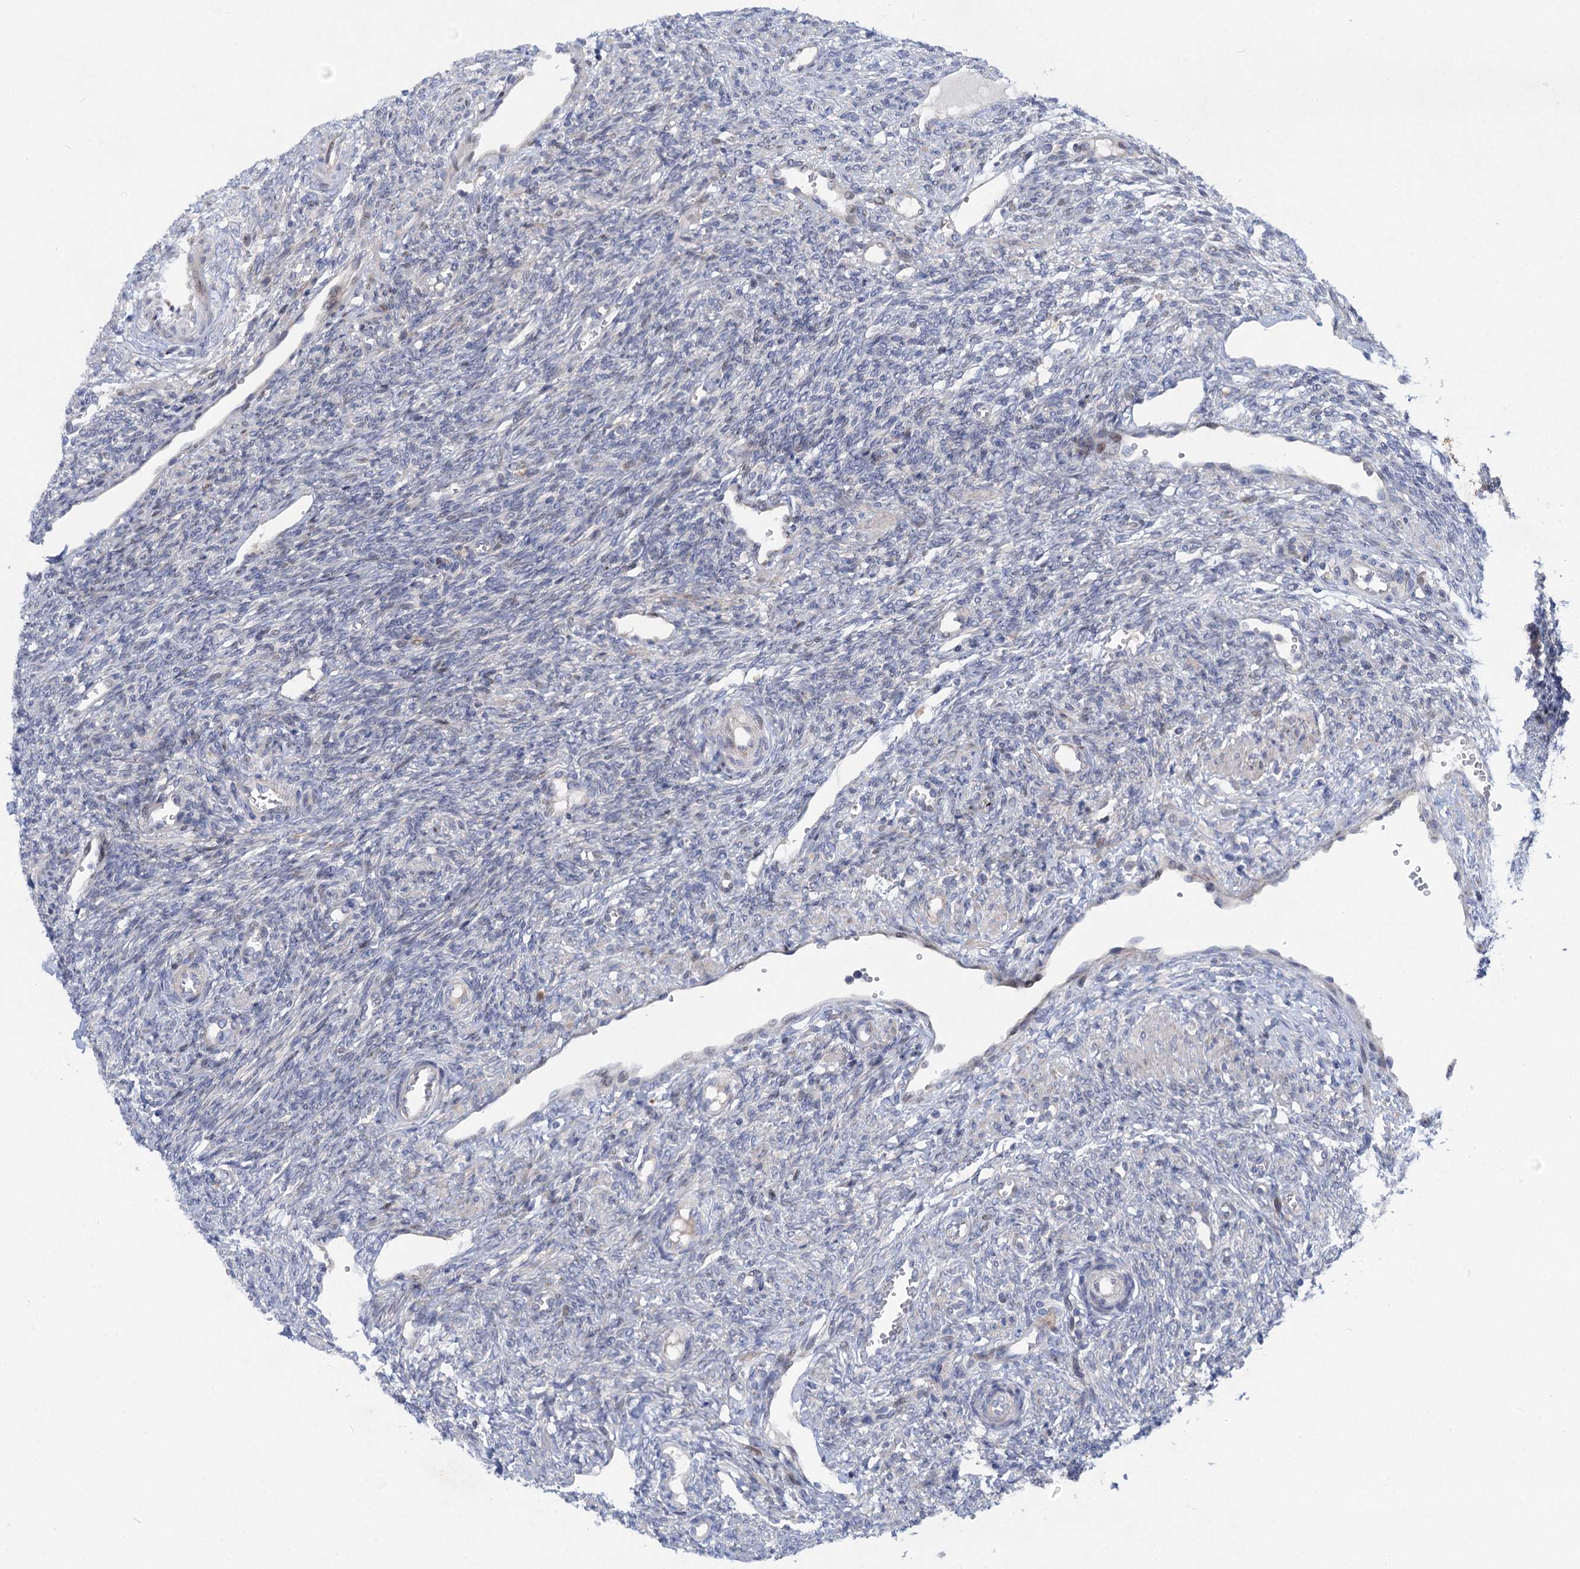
{"staining": {"intensity": "negative", "quantity": "none", "location": "none"}, "tissue": "ovary", "cell_type": "Follicle cells", "image_type": "normal", "snomed": [{"axis": "morphology", "description": "Normal tissue, NOS"}, {"axis": "topography", "description": "Ovary"}], "caption": "DAB (3,3'-diaminobenzidine) immunohistochemical staining of unremarkable ovary shows no significant expression in follicle cells.", "gene": "QPCTL", "patient": {"sex": "female", "age": 41}}